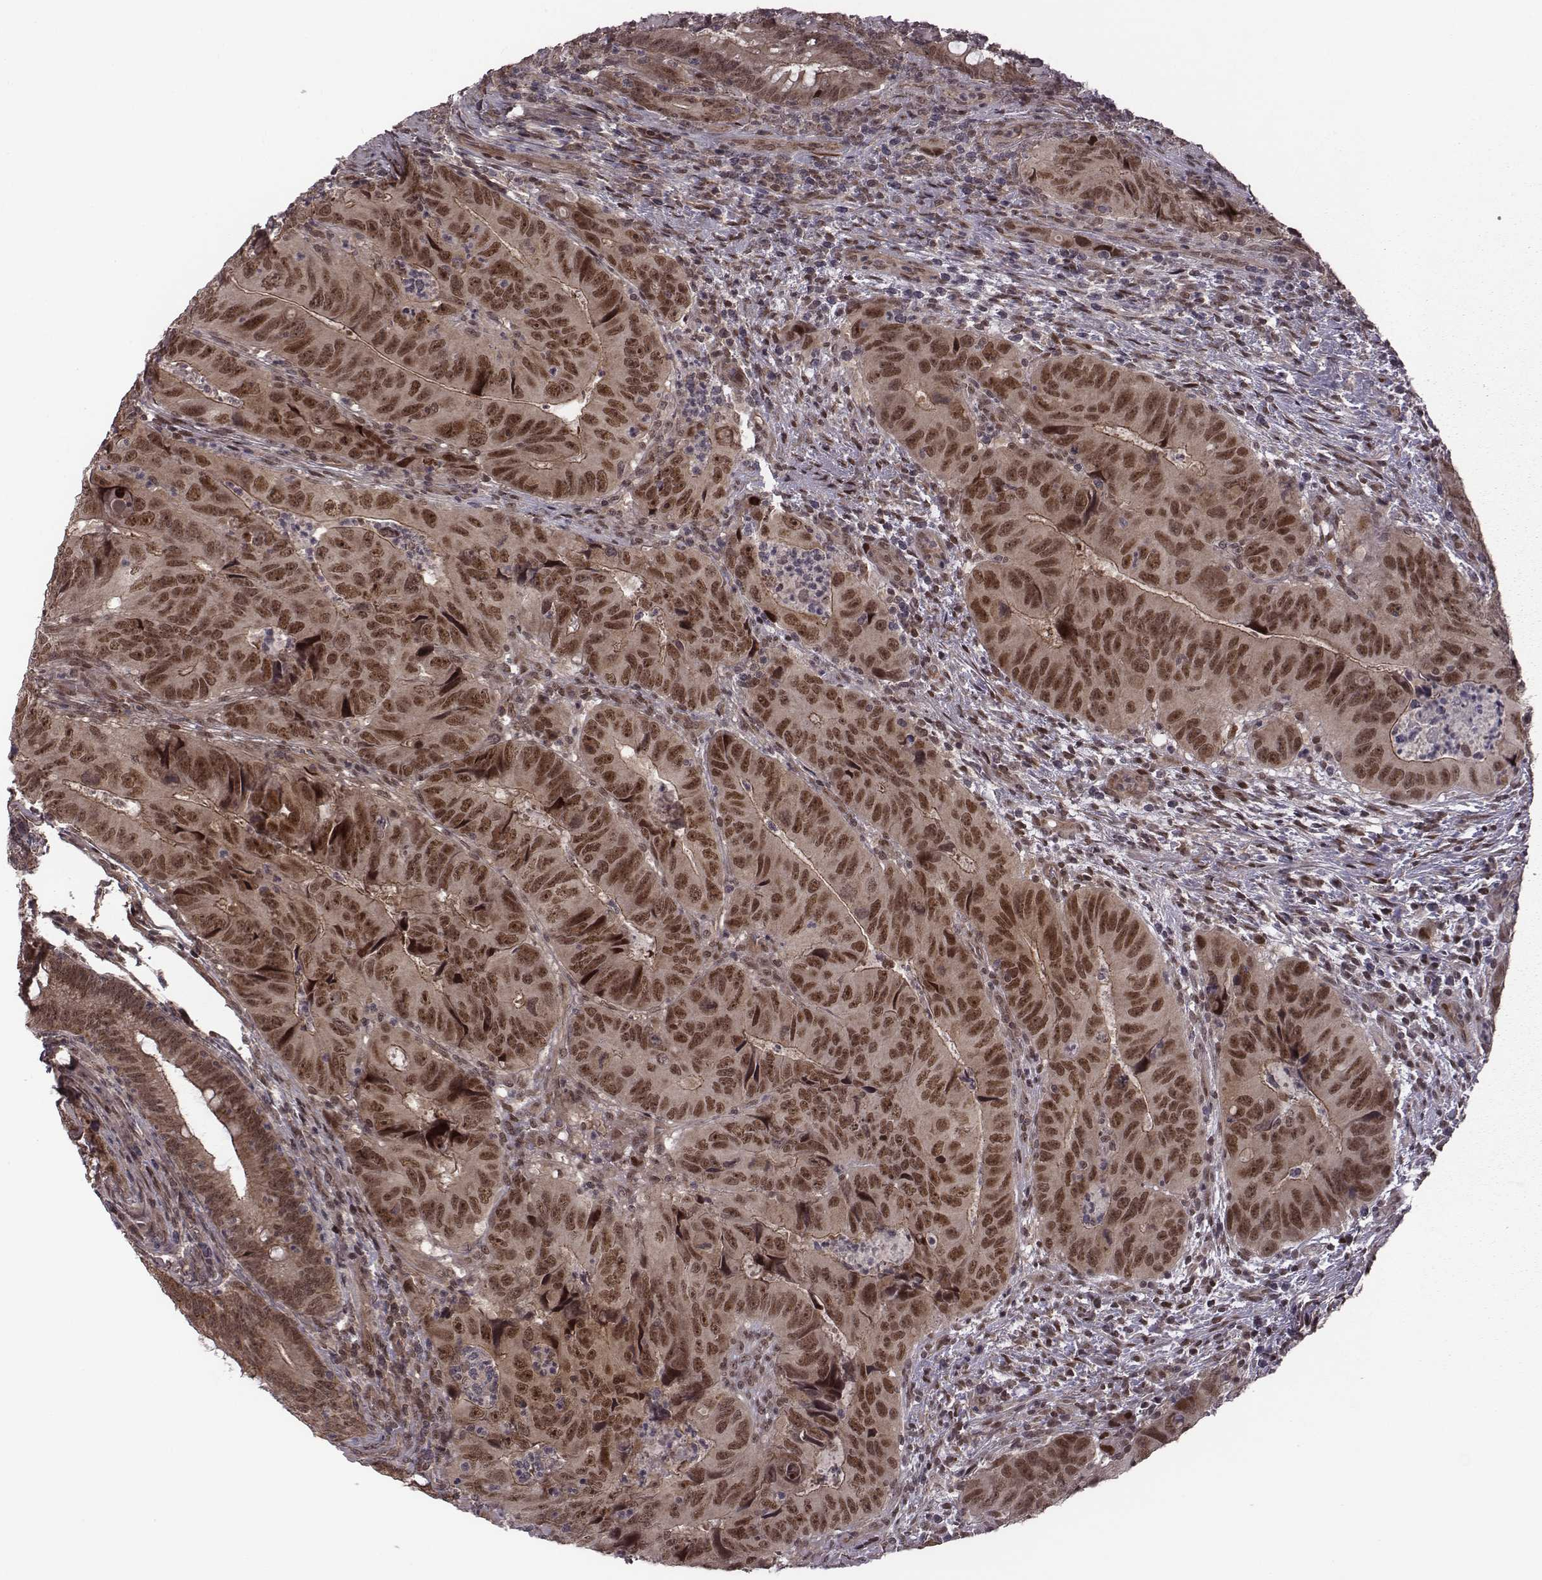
{"staining": {"intensity": "moderate", "quantity": ">75%", "location": "cytoplasmic/membranous,nuclear"}, "tissue": "colorectal cancer", "cell_type": "Tumor cells", "image_type": "cancer", "snomed": [{"axis": "morphology", "description": "Adenocarcinoma, NOS"}, {"axis": "topography", "description": "Colon"}], "caption": "Protein staining of colorectal cancer tissue reveals moderate cytoplasmic/membranous and nuclear expression in approximately >75% of tumor cells.", "gene": "RPL3", "patient": {"sex": "male", "age": 79}}